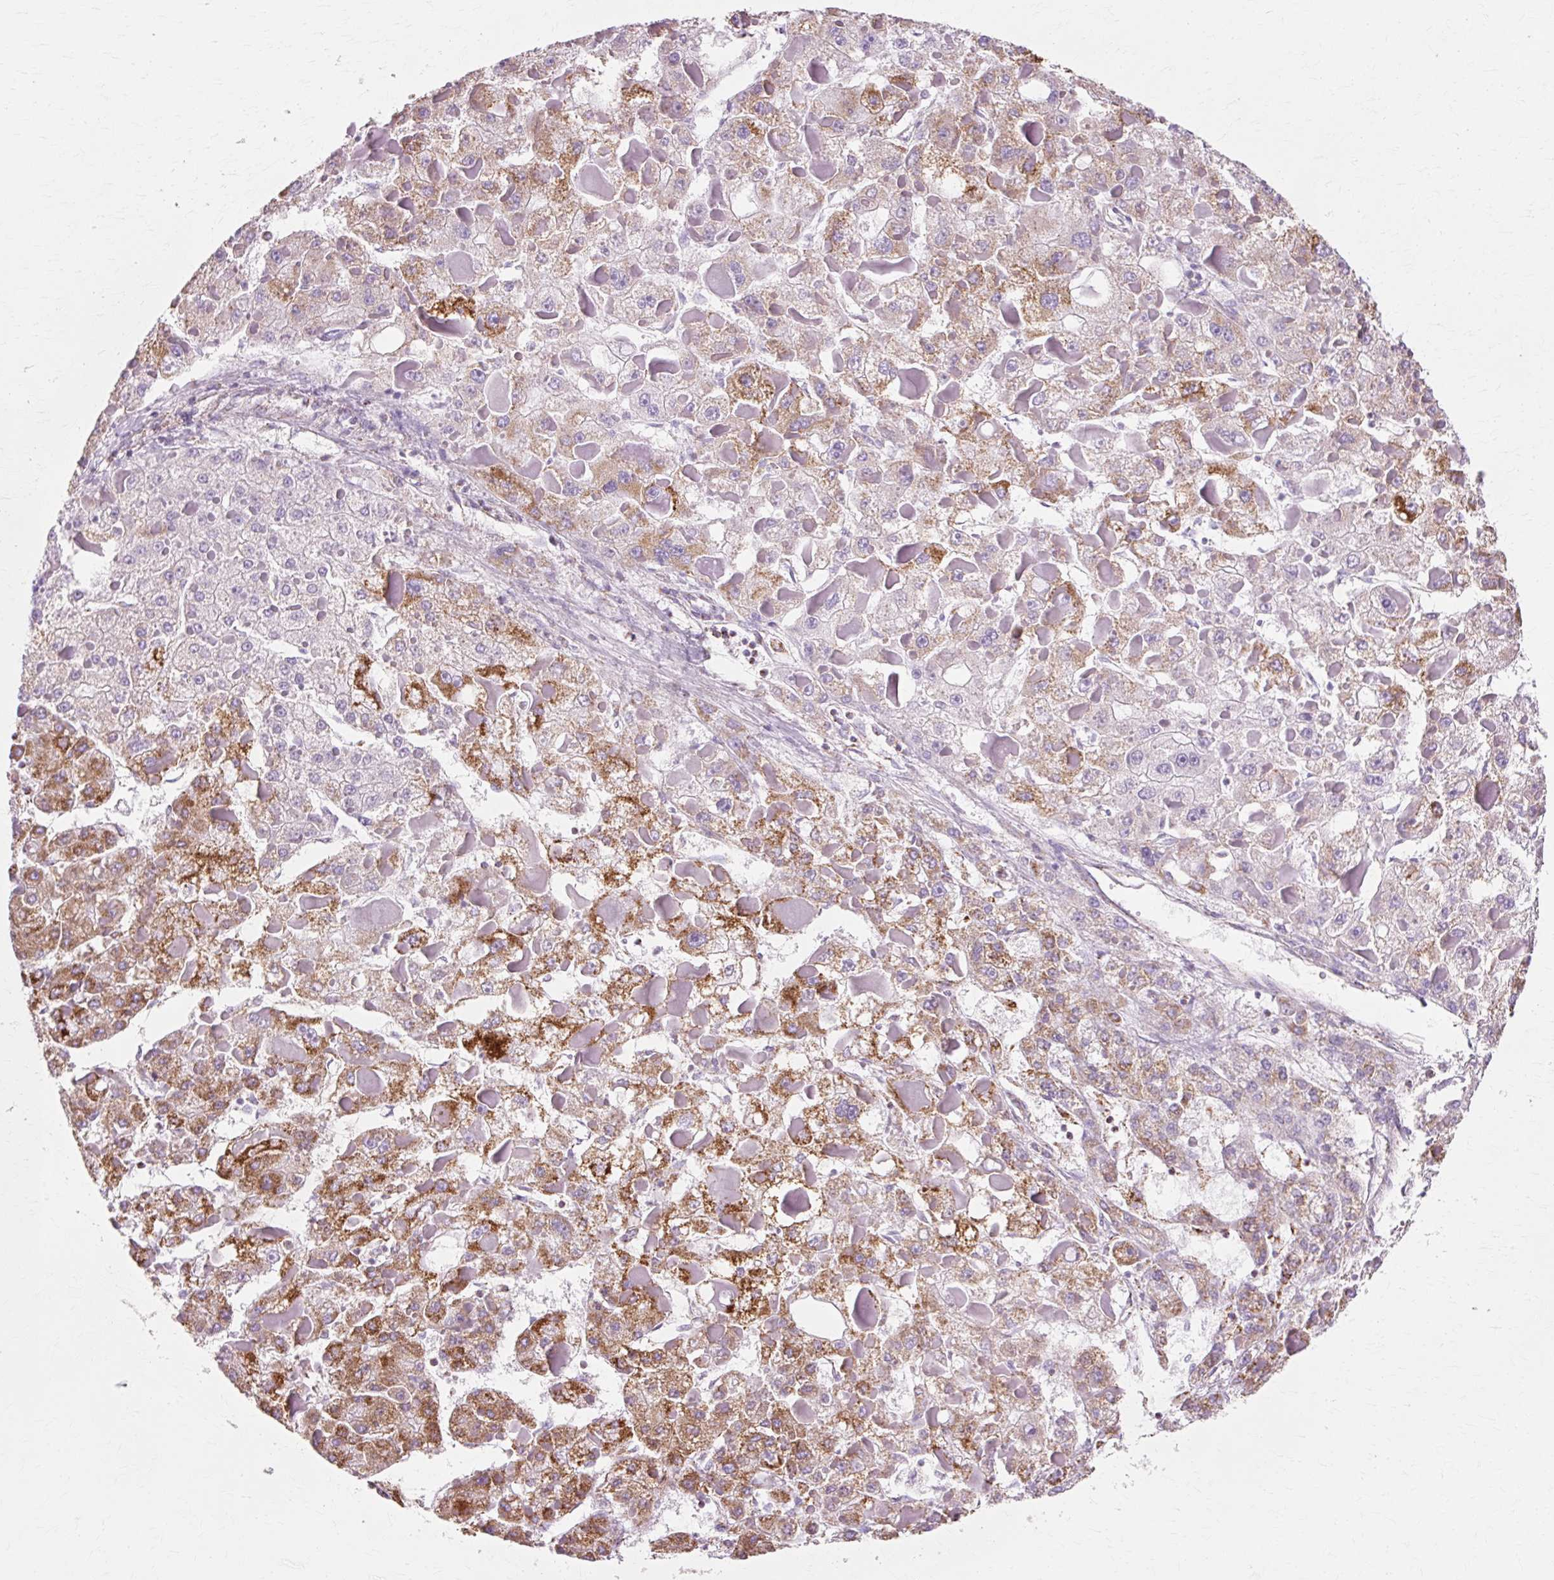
{"staining": {"intensity": "moderate", "quantity": ">75%", "location": "cytoplasmic/membranous"}, "tissue": "liver cancer", "cell_type": "Tumor cells", "image_type": "cancer", "snomed": [{"axis": "morphology", "description": "Carcinoma, Hepatocellular, NOS"}, {"axis": "topography", "description": "Liver"}], "caption": "Protein expression by immunohistochemistry exhibits moderate cytoplasmic/membranous expression in about >75% of tumor cells in liver hepatocellular carcinoma.", "gene": "ATP5PO", "patient": {"sex": "female", "age": 73}}